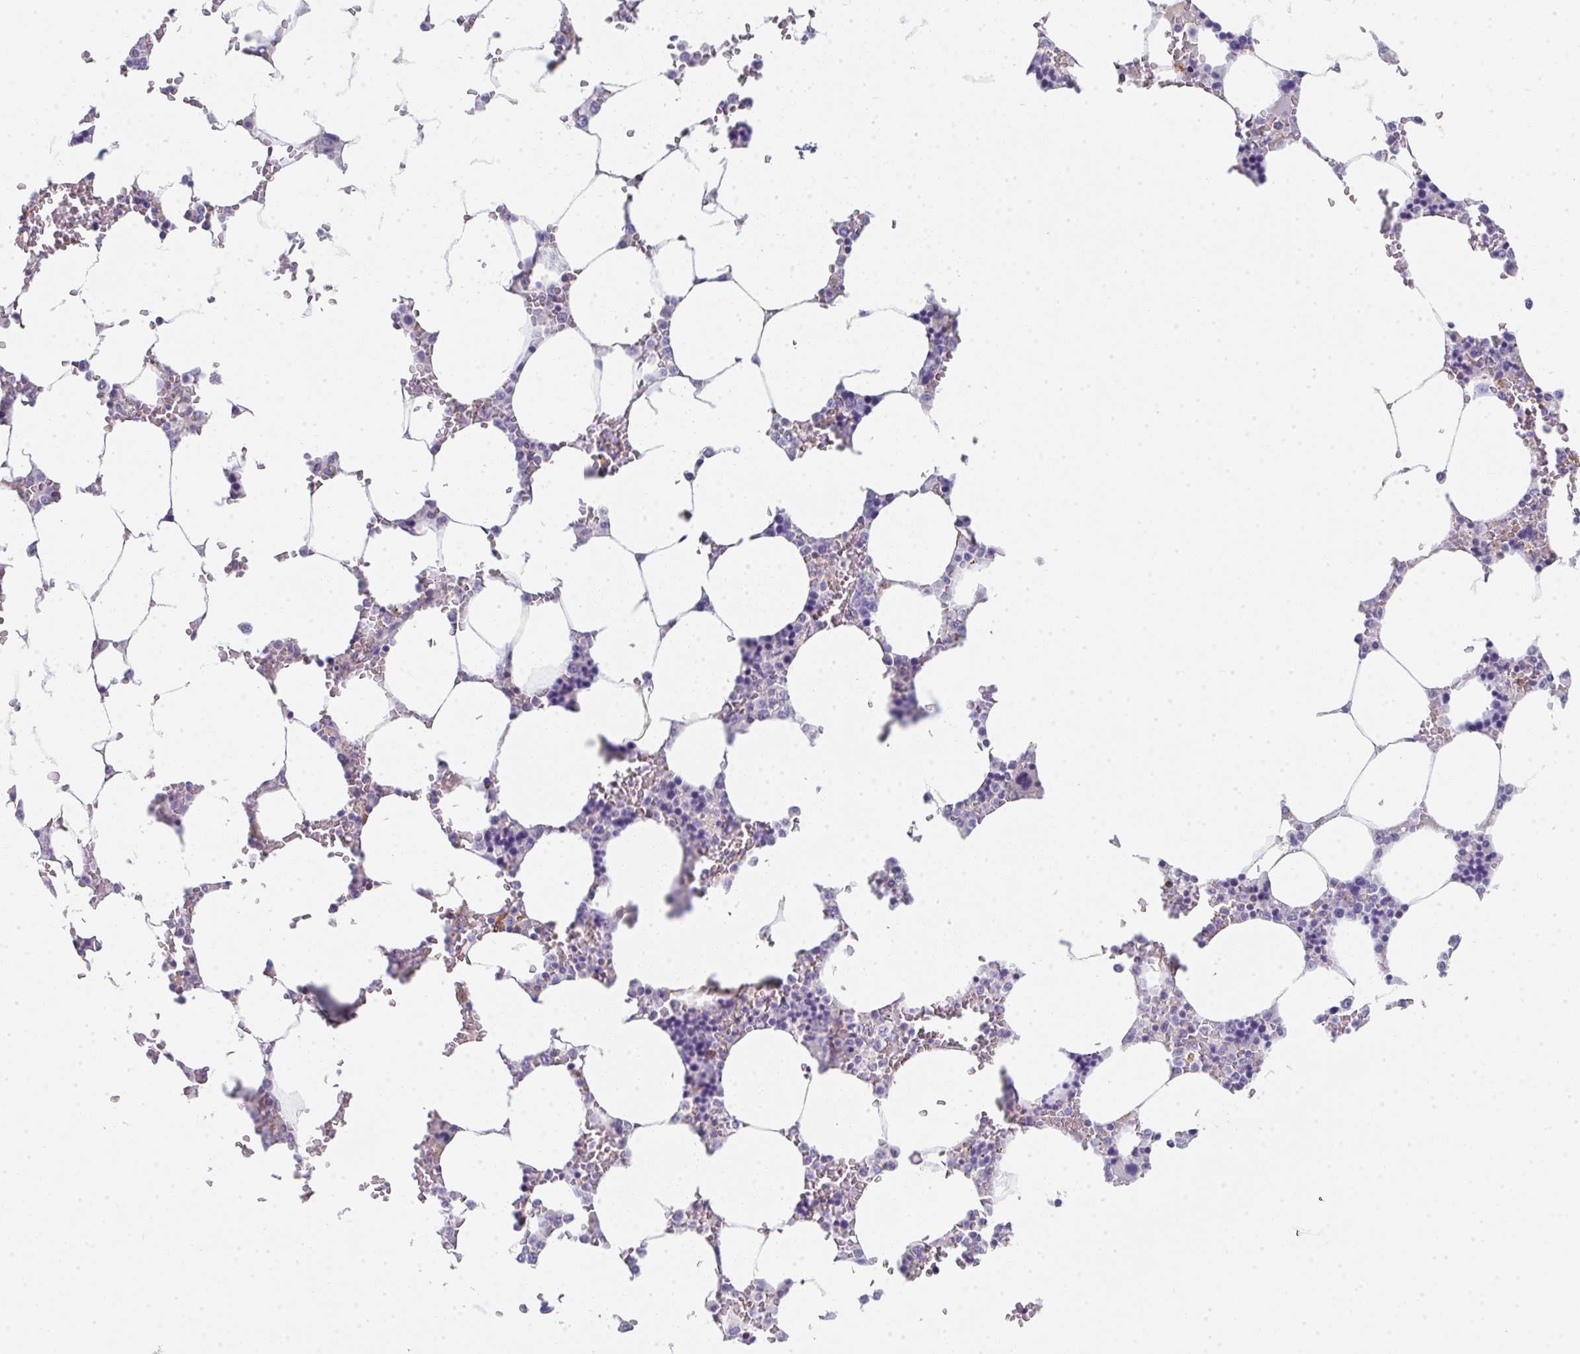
{"staining": {"intensity": "moderate", "quantity": "<25%", "location": "cytoplasmic/membranous"}, "tissue": "bone marrow", "cell_type": "Hematopoietic cells", "image_type": "normal", "snomed": [{"axis": "morphology", "description": "Normal tissue, NOS"}, {"axis": "topography", "description": "Bone marrow"}], "caption": "DAB (3,3'-diaminobenzidine) immunohistochemical staining of normal bone marrow shows moderate cytoplasmic/membranous protein expression in approximately <25% of hematopoietic cells. (DAB = brown stain, brightfield microscopy at high magnification).", "gene": "DBN1", "patient": {"sex": "male", "age": 64}}